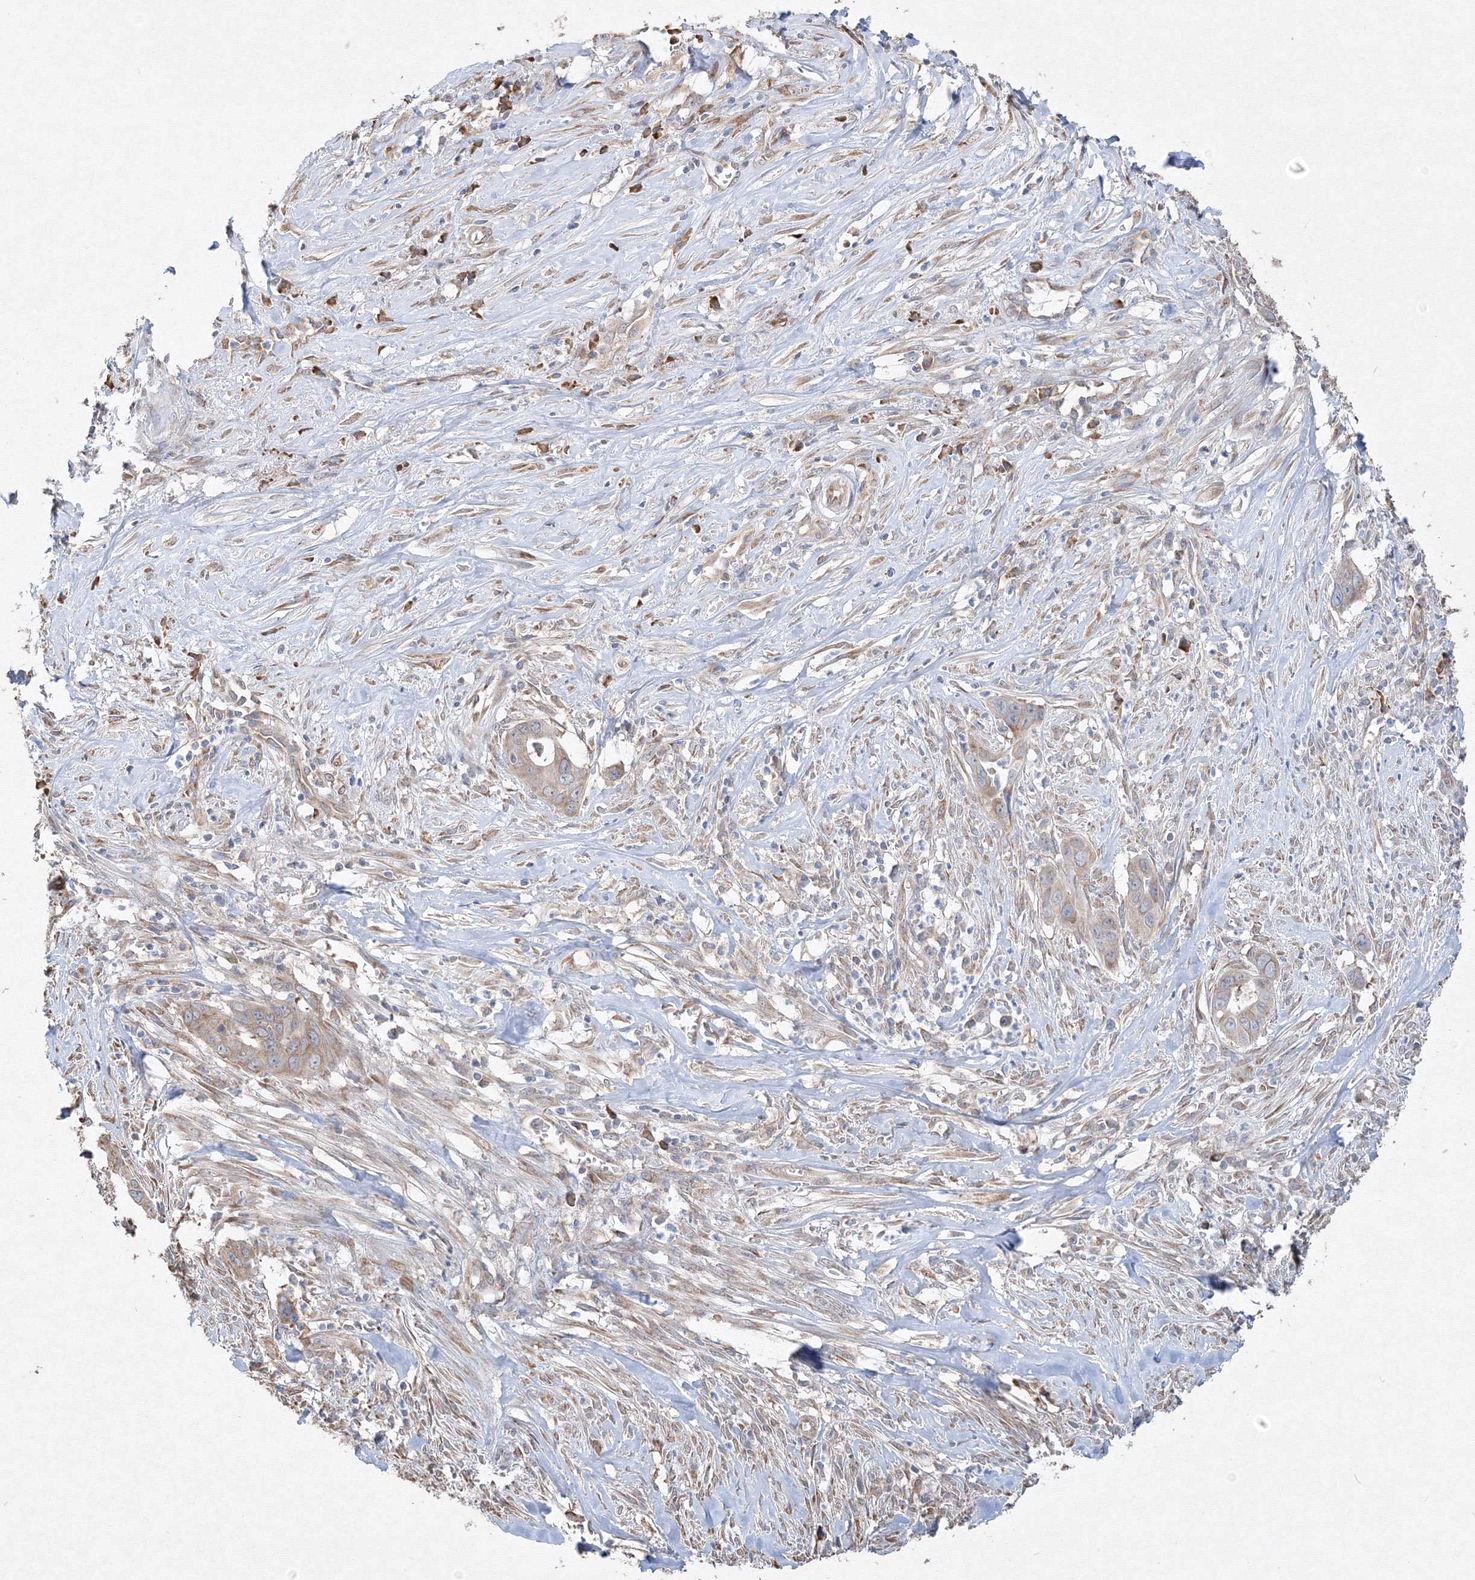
{"staining": {"intensity": "weak", "quantity": "<25%", "location": "cytoplasmic/membranous"}, "tissue": "liver cancer", "cell_type": "Tumor cells", "image_type": "cancer", "snomed": [{"axis": "morphology", "description": "Cholangiocarcinoma"}, {"axis": "topography", "description": "Liver"}], "caption": "Image shows no protein expression in tumor cells of liver cancer tissue.", "gene": "FBXL8", "patient": {"sex": "female", "age": 79}}